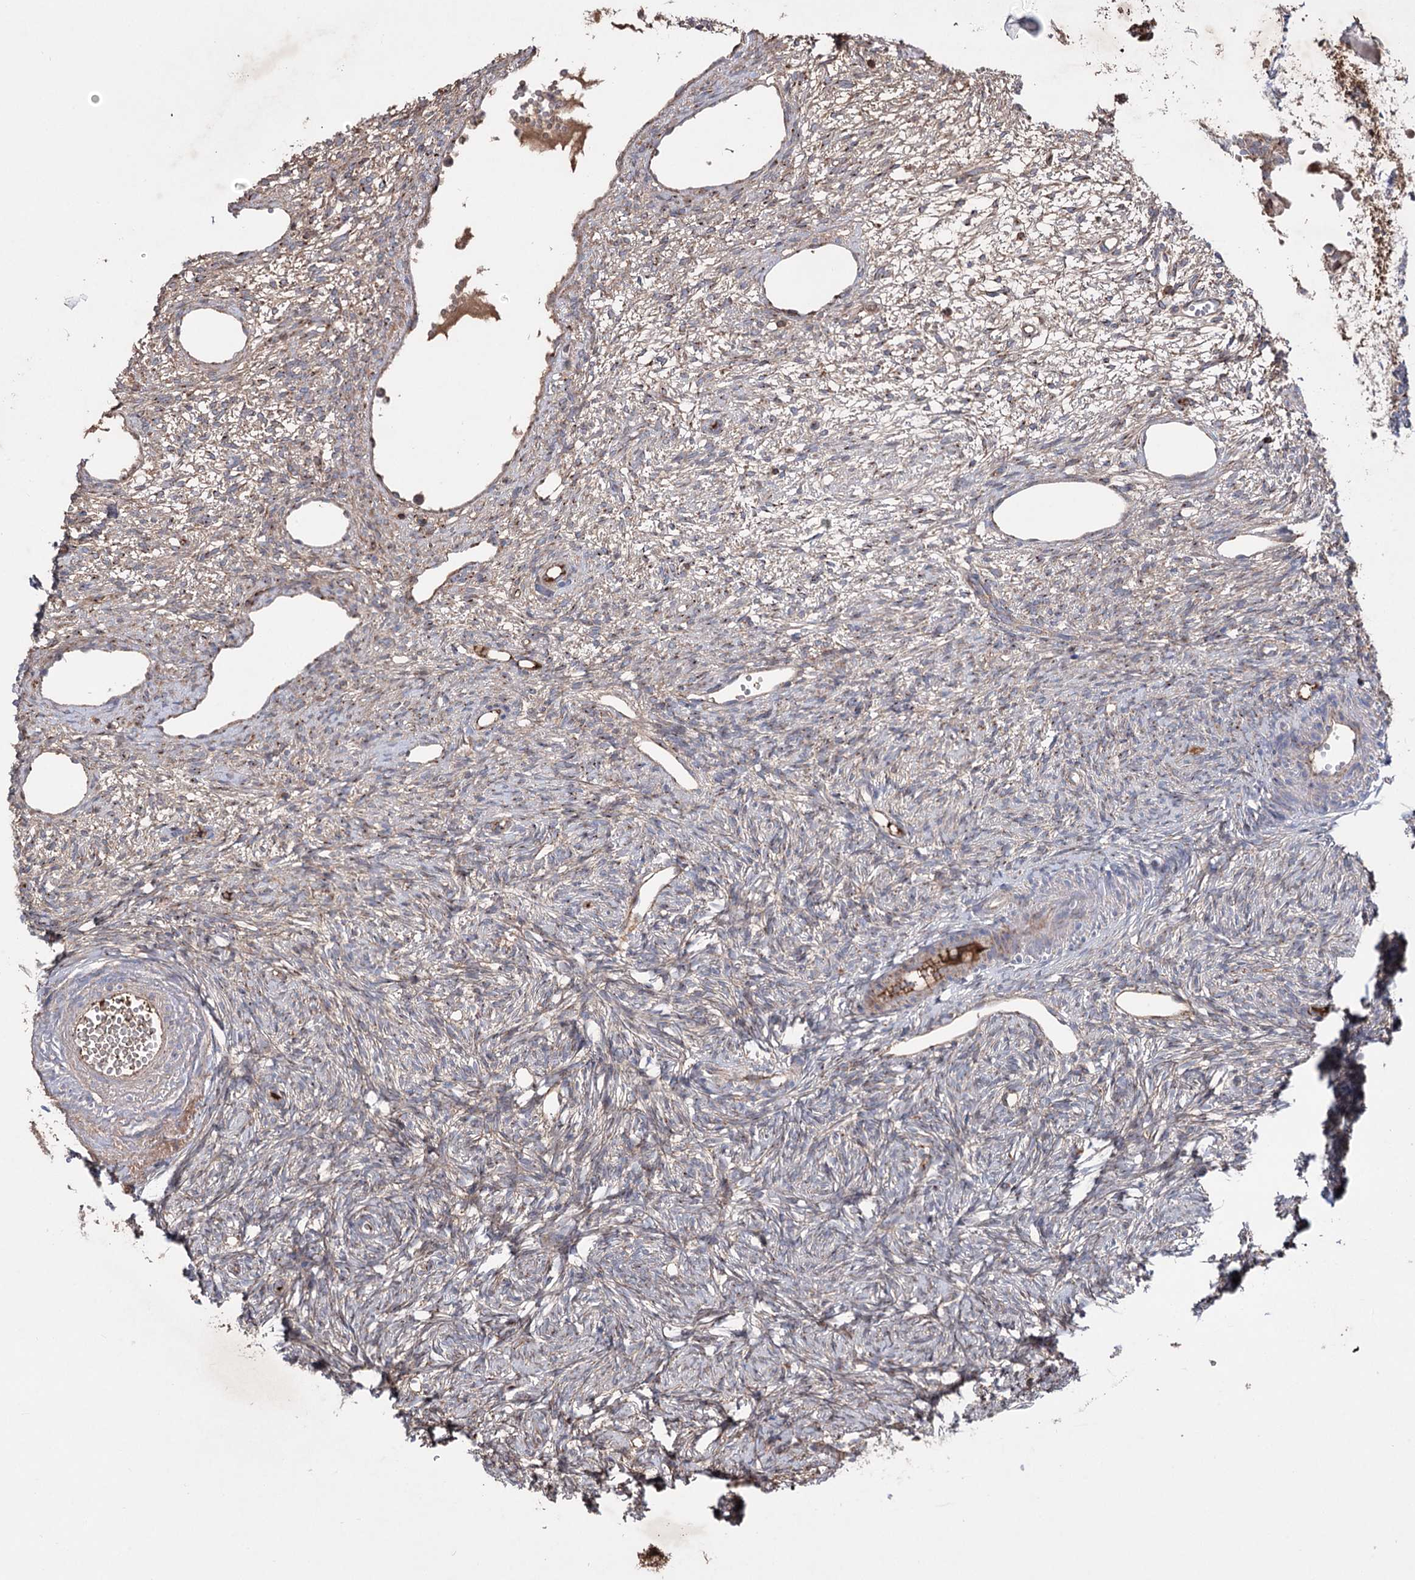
{"staining": {"intensity": "strong", "quantity": "25%-75%", "location": "cytoplasmic/membranous"}, "tissue": "ovary", "cell_type": "Ovarian stroma cells", "image_type": "normal", "snomed": [{"axis": "morphology", "description": "Normal tissue, NOS"}, {"axis": "topography", "description": "Ovary"}], "caption": "Immunohistochemistry of normal ovary exhibits high levels of strong cytoplasmic/membranous positivity in approximately 25%-75% of ovarian stroma cells. (DAB = brown stain, brightfield microscopy at high magnification).", "gene": "ARHGAP20", "patient": {"sex": "female", "age": 51}}